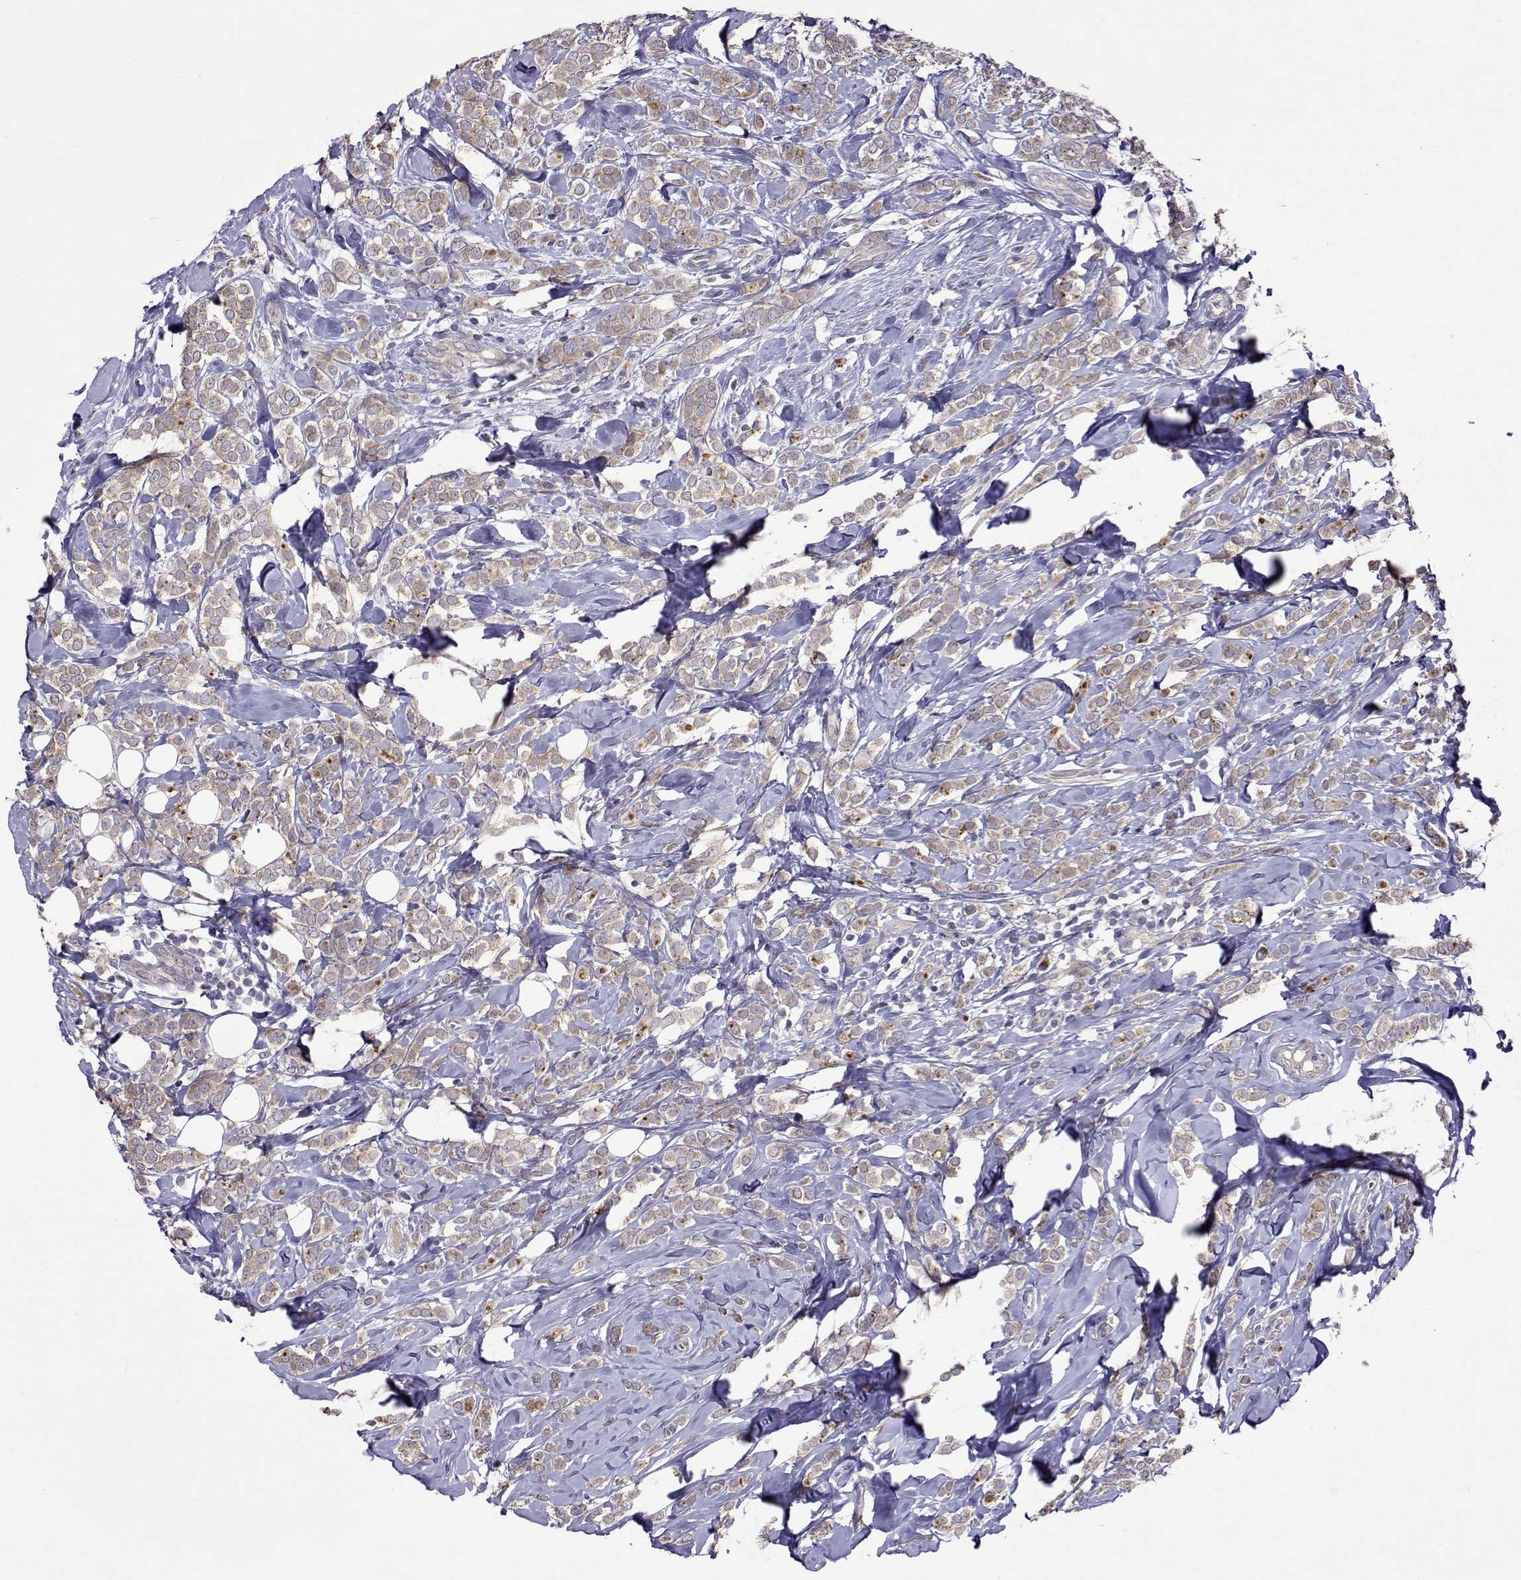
{"staining": {"intensity": "weak", "quantity": ">75%", "location": "cytoplasmic/membranous"}, "tissue": "breast cancer", "cell_type": "Tumor cells", "image_type": "cancer", "snomed": [{"axis": "morphology", "description": "Lobular carcinoma"}, {"axis": "topography", "description": "Breast"}], "caption": "A low amount of weak cytoplasmic/membranous staining is present in about >75% of tumor cells in breast cancer (lobular carcinoma) tissue.", "gene": "TARBP2", "patient": {"sex": "female", "age": 49}}